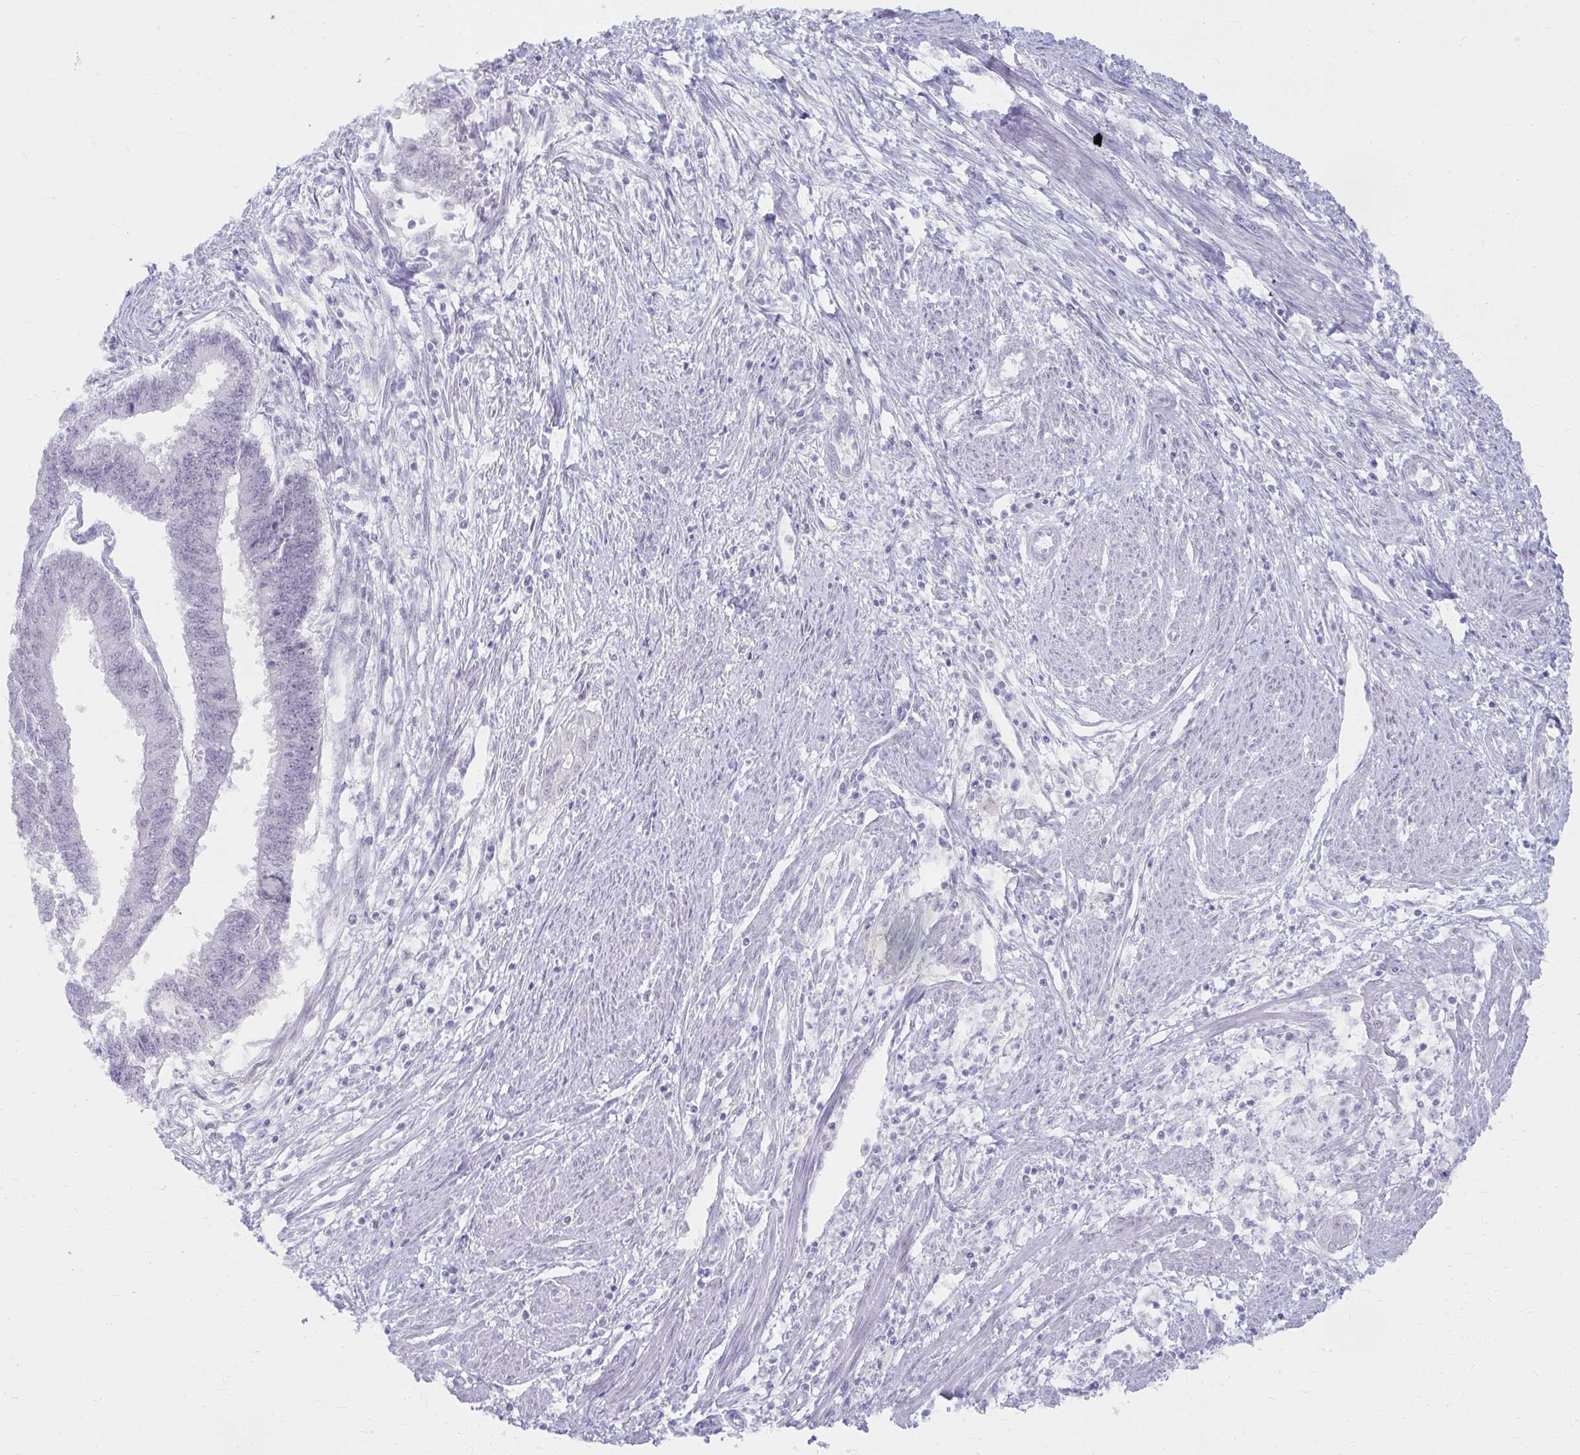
{"staining": {"intensity": "negative", "quantity": "none", "location": "none"}, "tissue": "endometrial cancer", "cell_type": "Tumor cells", "image_type": "cancer", "snomed": [{"axis": "morphology", "description": "Adenocarcinoma, NOS"}, {"axis": "topography", "description": "Endometrium"}], "caption": "The immunohistochemistry histopathology image has no significant positivity in tumor cells of adenocarcinoma (endometrial) tissue. Nuclei are stained in blue.", "gene": "UGT3A2", "patient": {"sex": "female", "age": 73}}